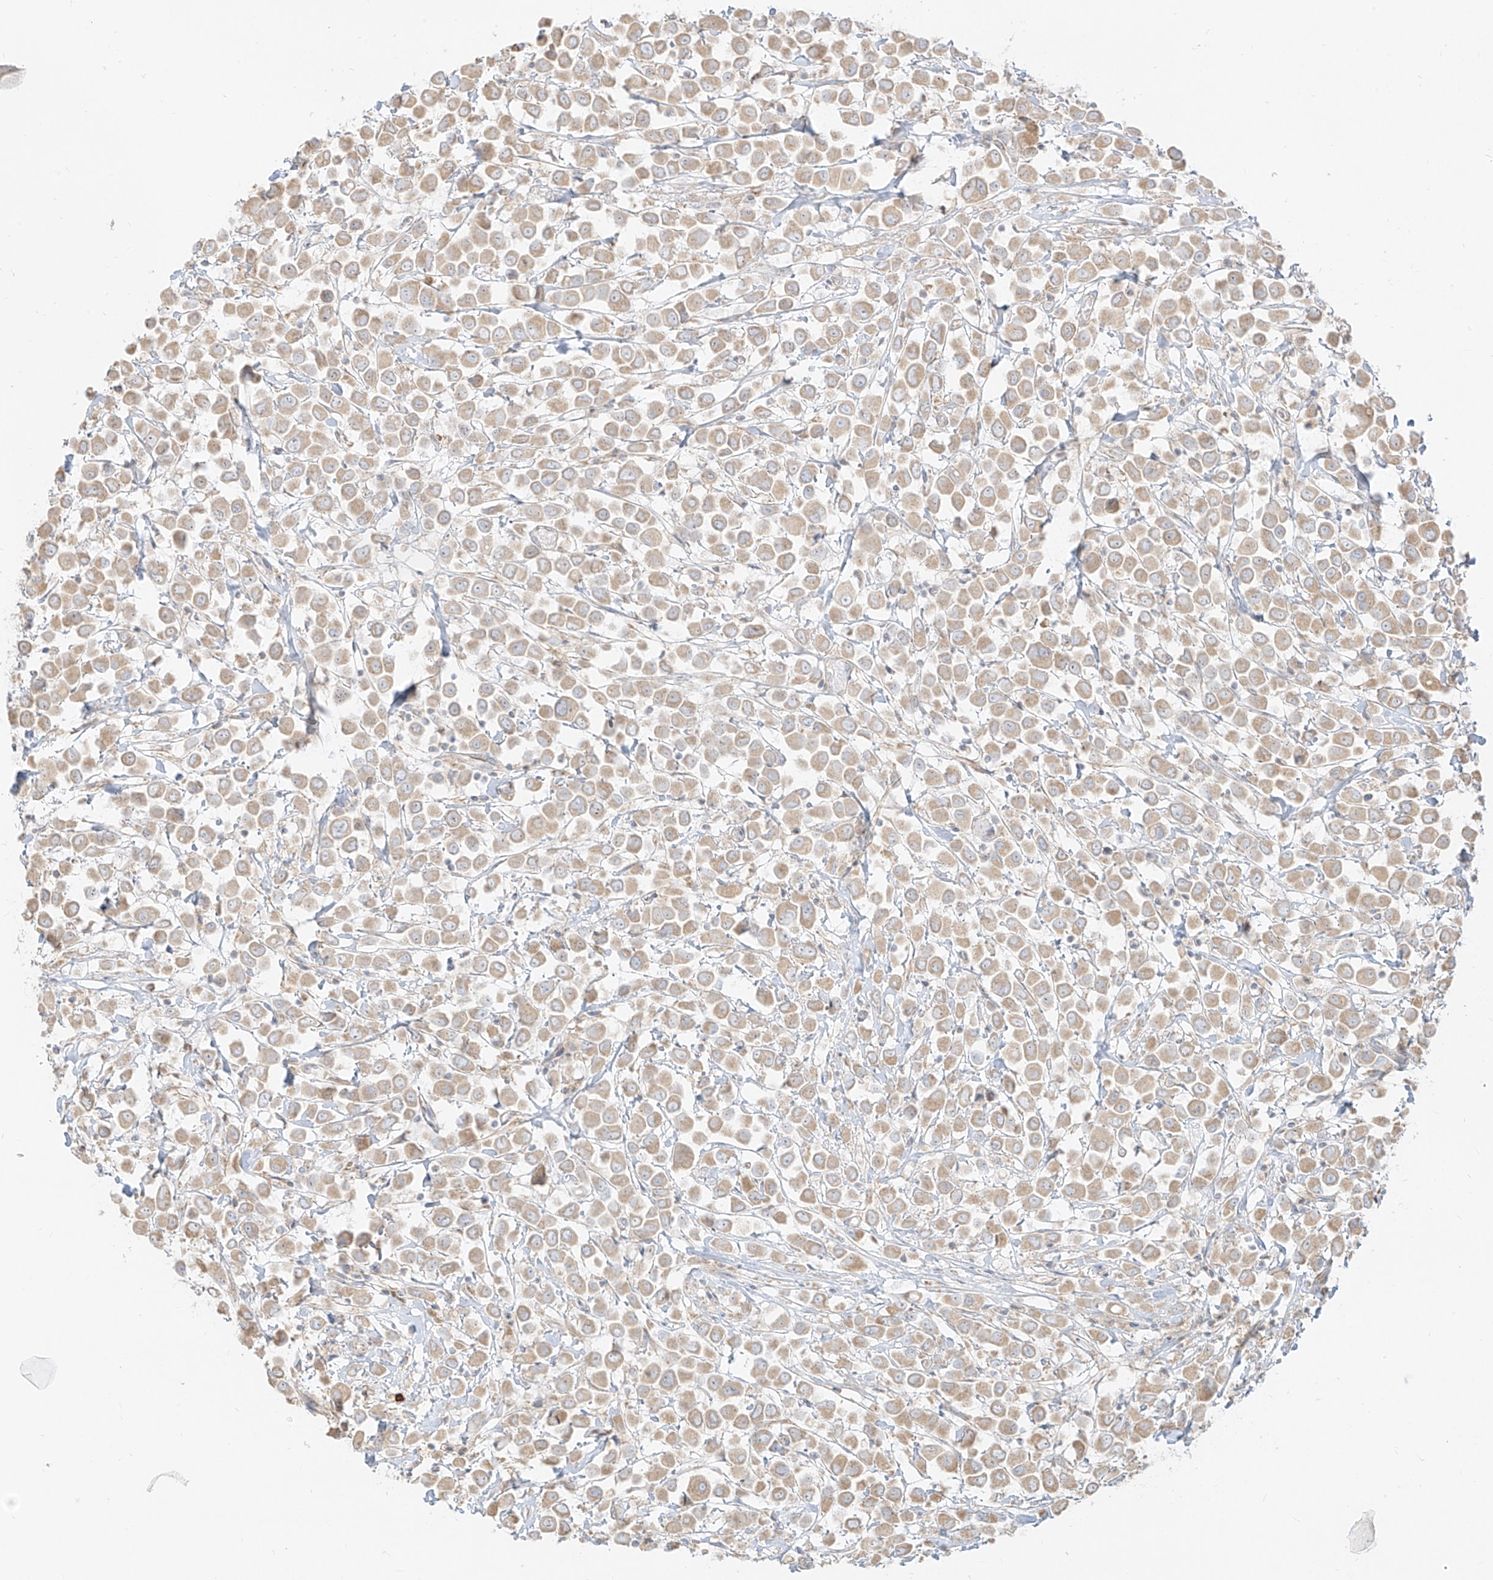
{"staining": {"intensity": "weak", "quantity": ">75%", "location": "cytoplasmic/membranous"}, "tissue": "breast cancer", "cell_type": "Tumor cells", "image_type": "cancer", "snomed": [{"axis": "morphology", "description": "Duct carcinoma"}, {"axis": "topography", "description": "Breast"}], "caption": "Breast cancer stained for a protein shows weak cytoplasmic/membranous positivity in tumor cells.", "gene": "ZIM3", "patient": {"sex": "female", "age": 61}}